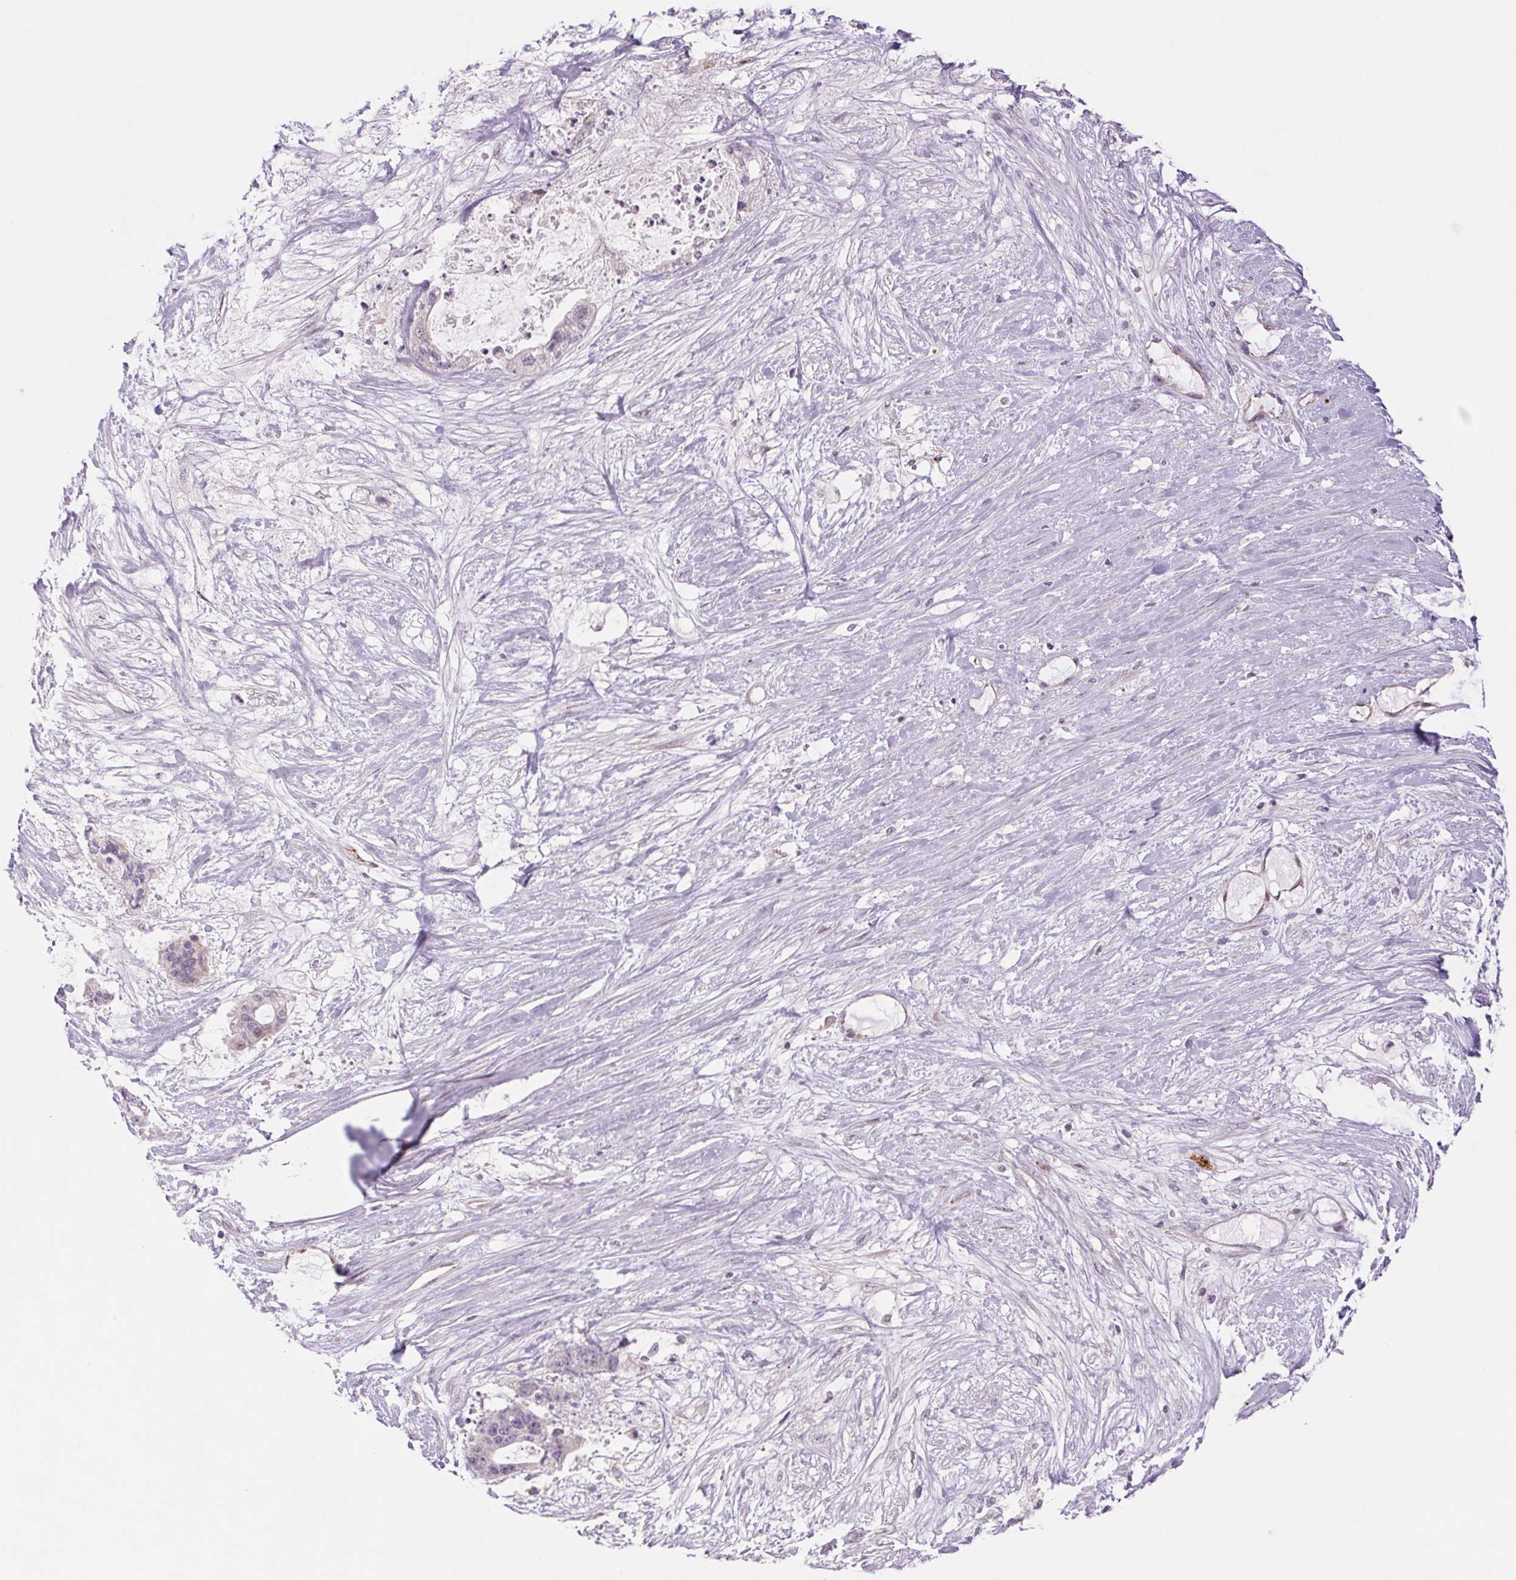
{"staining": {"intensity": "negative", "quantity": "none", "location": "none"}, "tissue": "liver cancer", "cell_type": "Tumor cells", "image_type": "cancer", "snomed": [{"axis": "morphology", "description": "Normal tissue, NOS"}, {"axis": "morphology", "description": "Cholangiocarcinoma"}, {"axis": "topography", "description": "Liver"}, {"axis": "topography", "description": "Peripheral nerve tissue"}], "caption": "Human liver cholangiocarcinoma stained for a protein using IHC exhibits no positivity in tumor cells.", "gene": "MS4A13", "patient": {"sex": "female", "age": 73}}